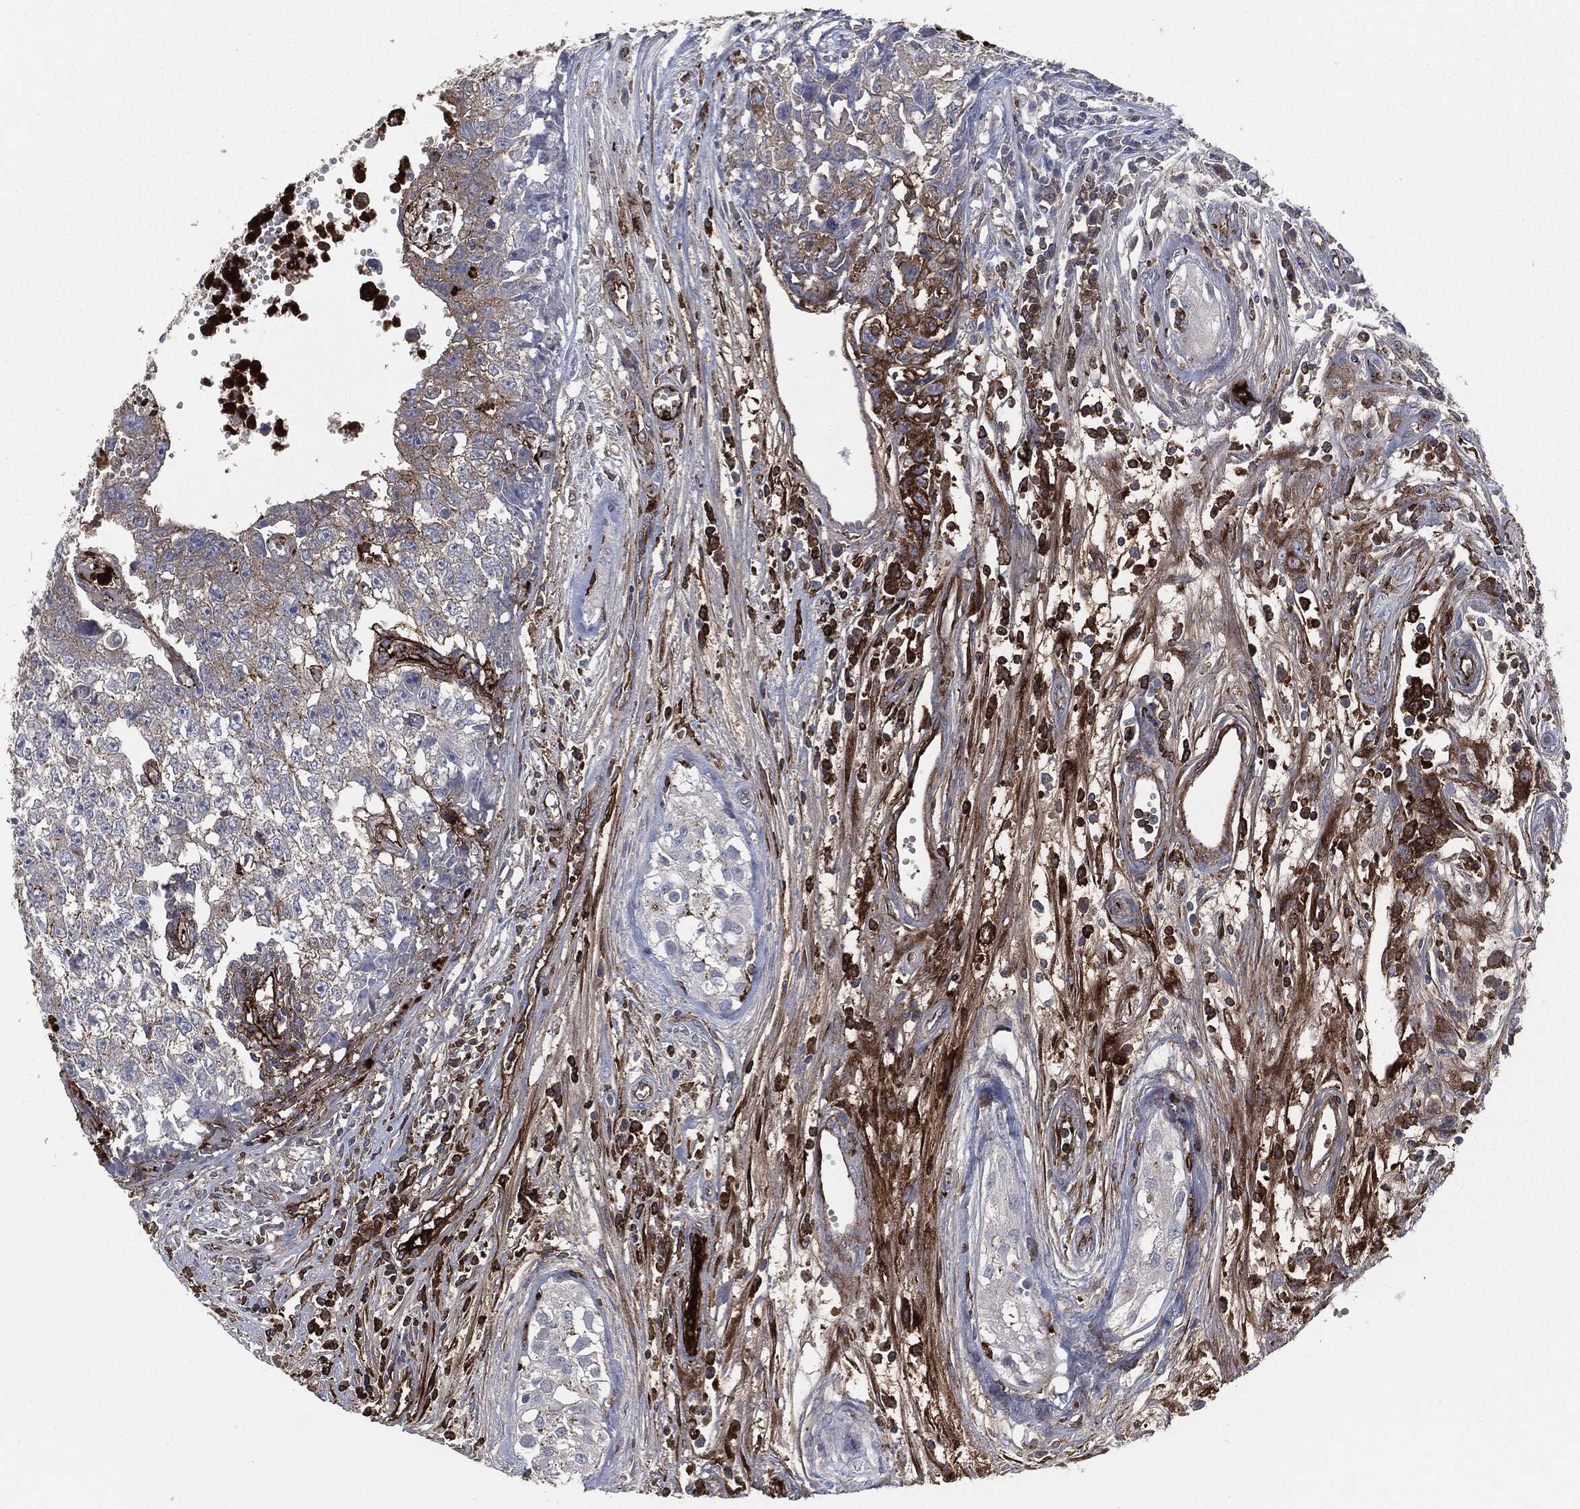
{"staining": {"intensity": "weak", "quantity": "<25%", "location": "cytoplasmic/membranous"}, "tissue": "testis cancer", "cell_type": "Tumor cells", "image_type": "cancer", "snomed": [{"axis": "morphology", "description": "Seminoma, NOS"}, {"axis": "morphology", "description": "Carcinoma, Embryonal, NOS"}, {"axis": "topography", "description": "Testis"}], "caption": "The micrograph displays no significant expression in tumor cells of testis cancer.", "gene": "APOB", "patient": {"sex": "male", "age": 22}}